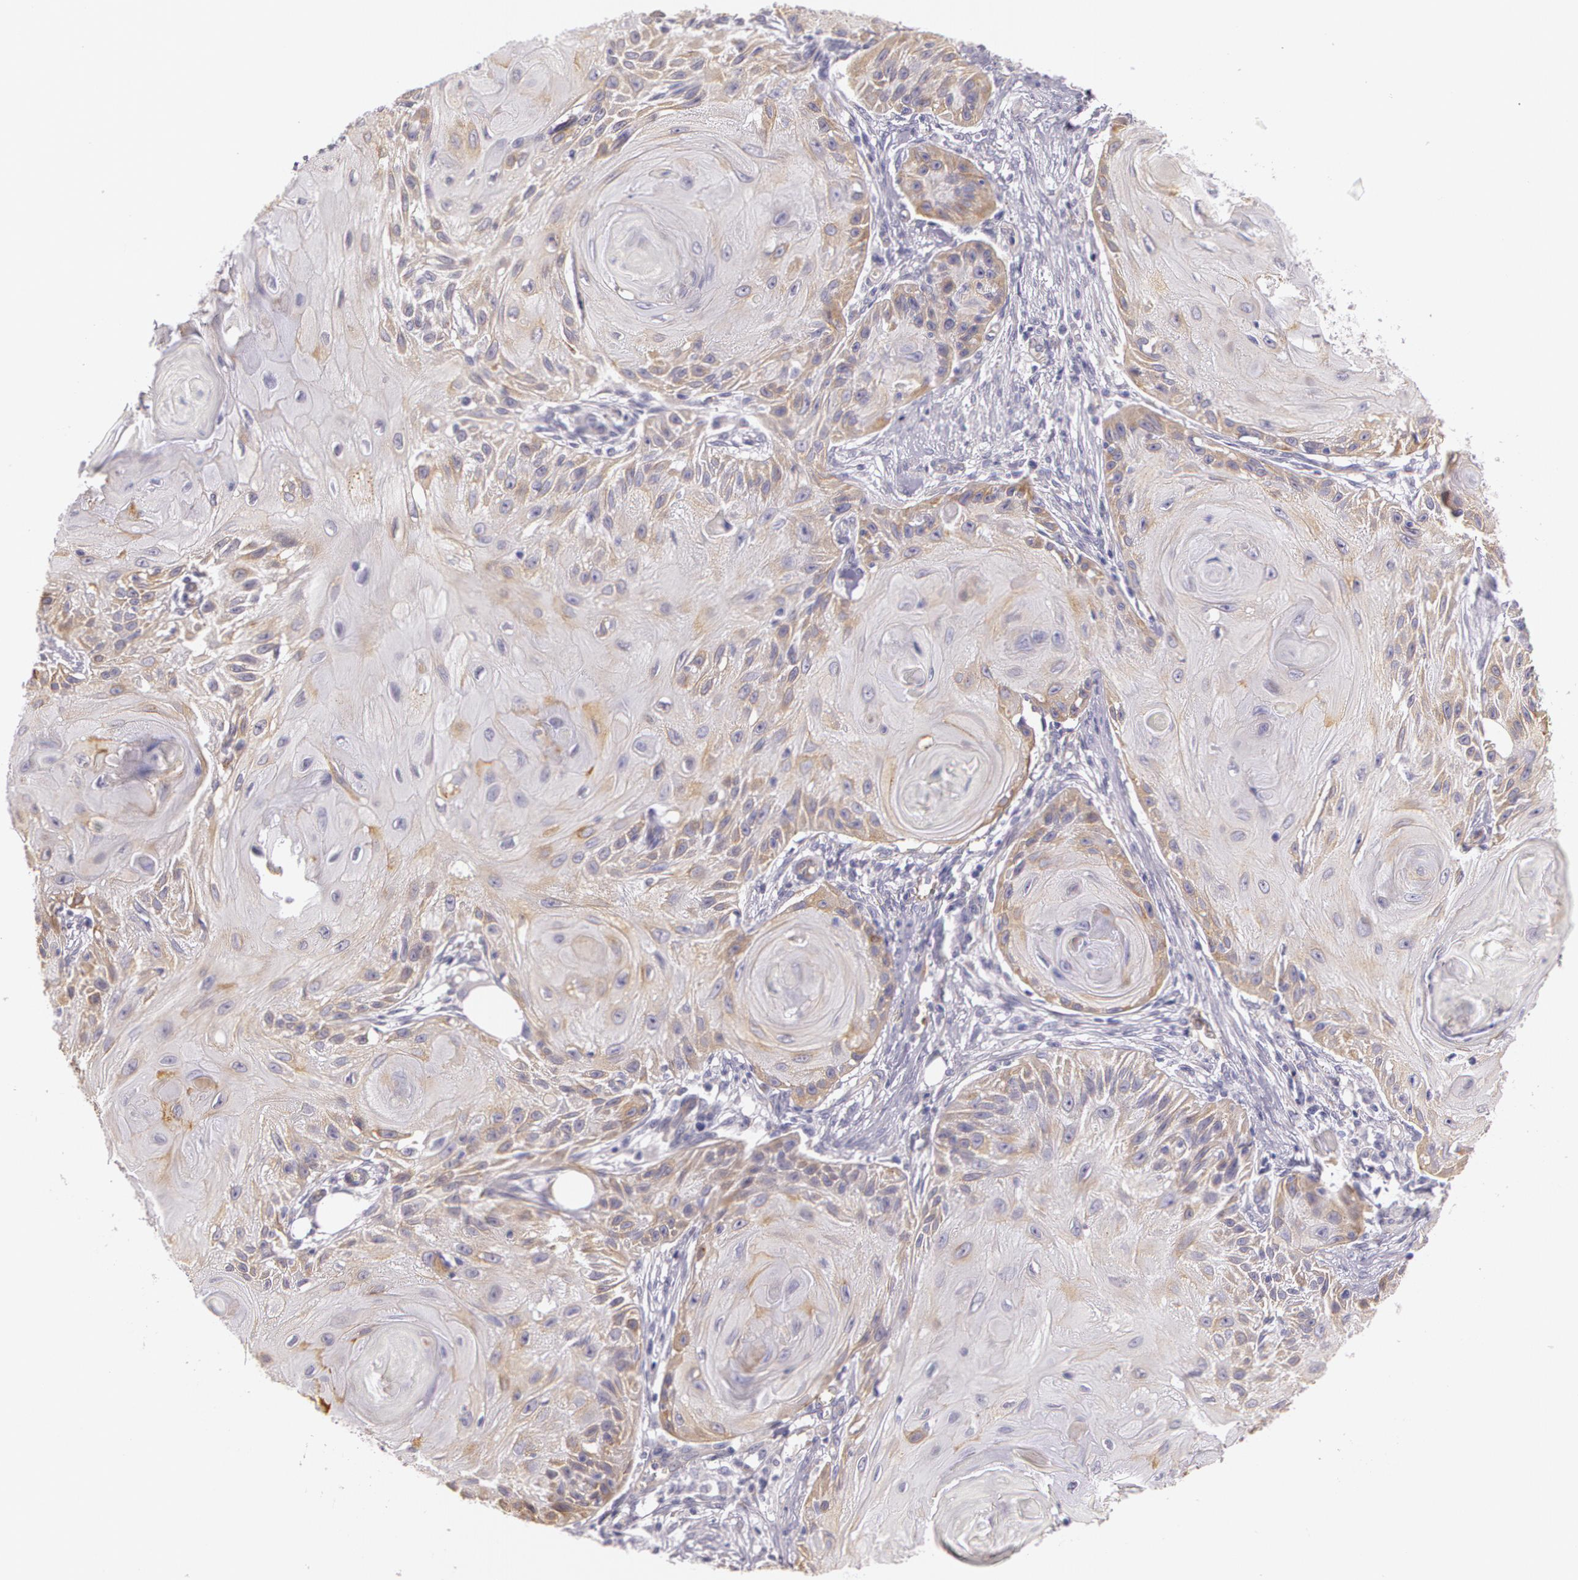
{"staining": {"intensity": "weak", "quantity": "25%-75%", "location": "cytoplasmic/membranous"}, "tissue": "skin cancer", "cell_type": "Tumor cells", "image_type": "cancer", "snomed": [{"axis": "morphology", "description": "Squamous cell carcinoma, NOS"}, {"axis": "topography", "description": "Skin"}], "caption": "Approximately 25%-75% of tumor cells in squamous cell carcinoma (skin) show weak cytoplasmic/membranous protein positivity as visualized by brown immunohistochemical staining.", "gene": "APP", "patient": {"sex": "female", "age": 88}}